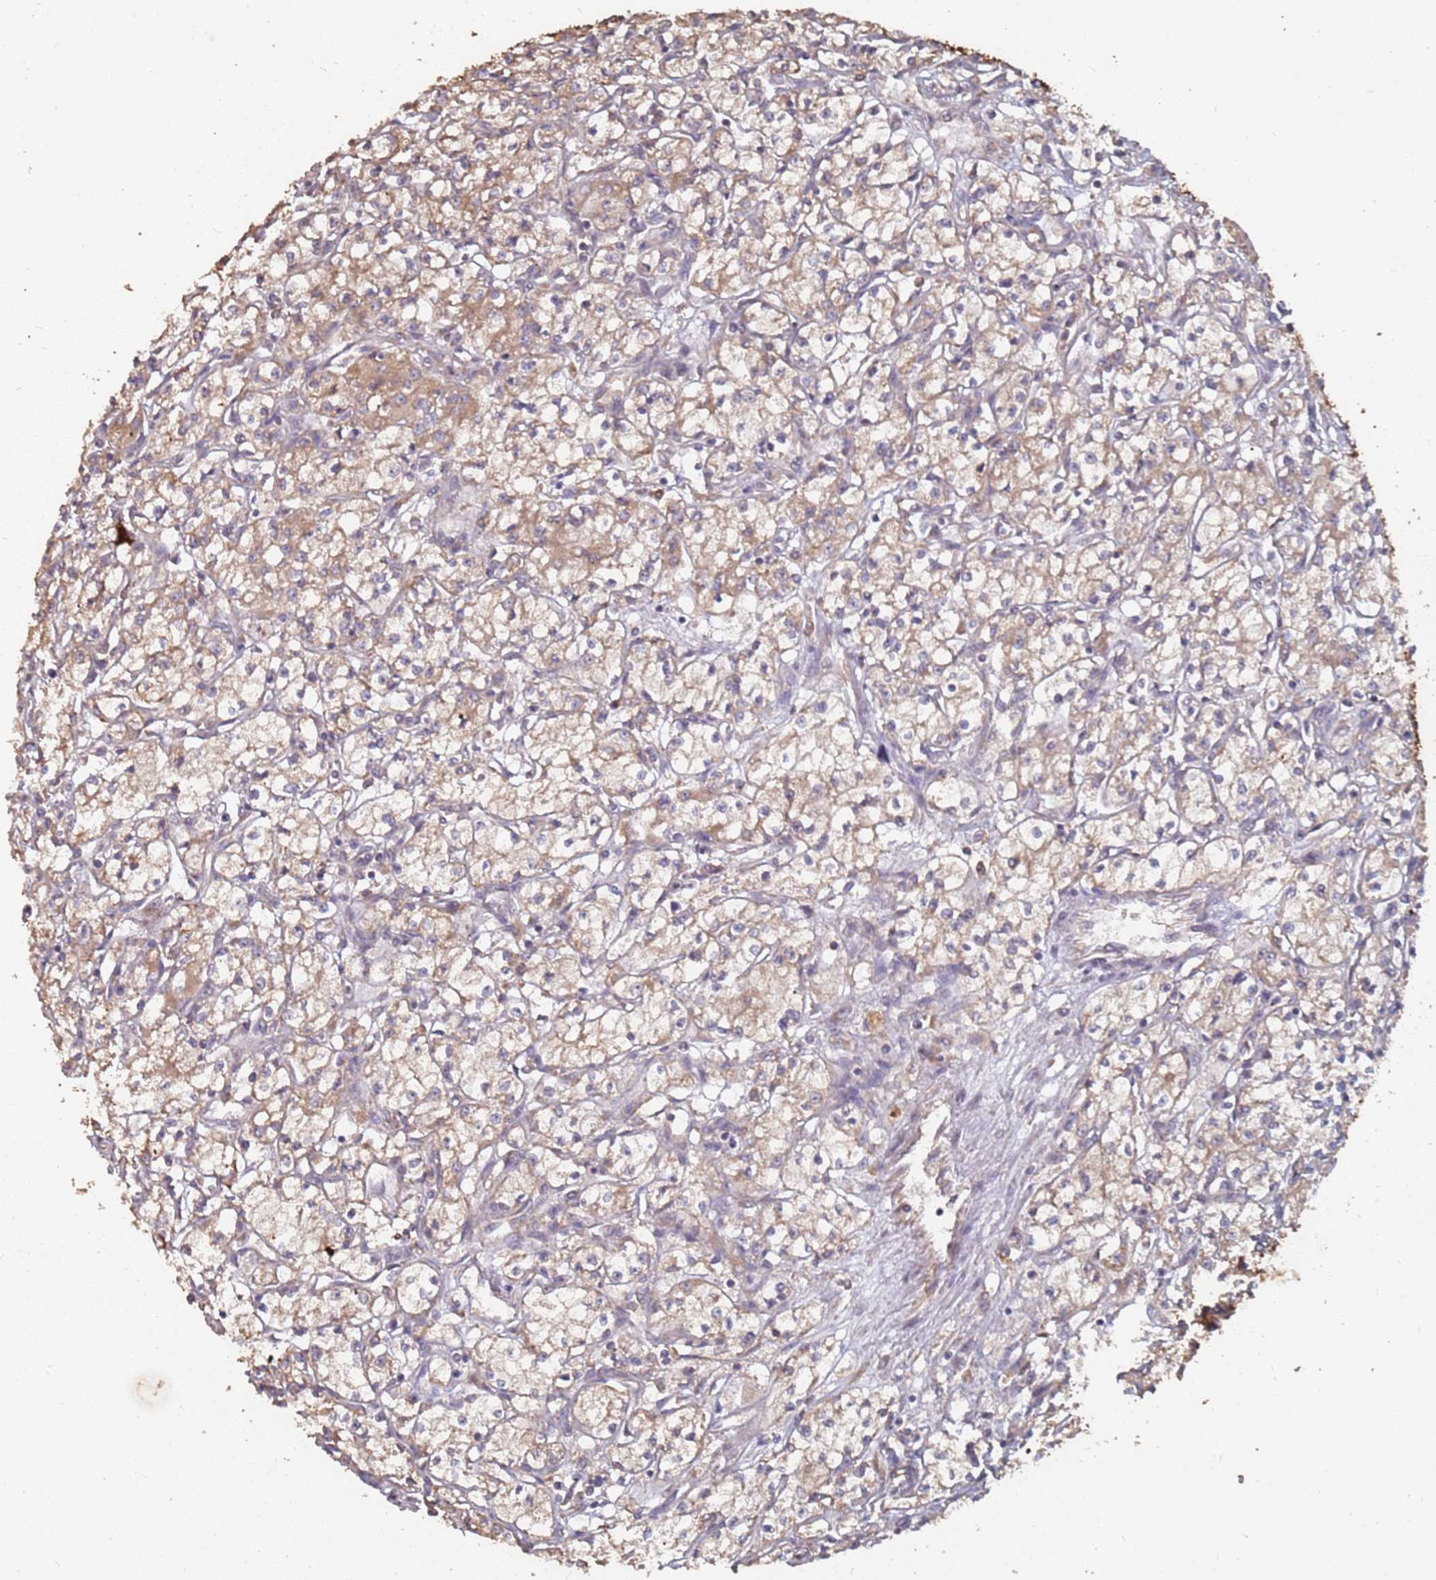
{"staining": {"intensity": "moderate", "quantity": ">75%", "location": "cytoplasmic/membranous"}, "tissue": "renal cancer", "cell_type": "Tumor cells", "image_type": "cancer", "snomed": [{"axis": "morphology", "description": "Adenocarcinoma, NOS"}, {"axis": "topography", "description": "Kidney"}], "caption": "DAB immunohistochemical staining of renal cancer reveals moderate cytoplasmic/membranous protein expression in approximately >75% of tumor cells. (DAB (3,3'-diaminobenzidine) = brown stain, brightfield microscopy at high magnification).", "gene": "ATG5", "patient": {"sex": "male", "age": 59}}